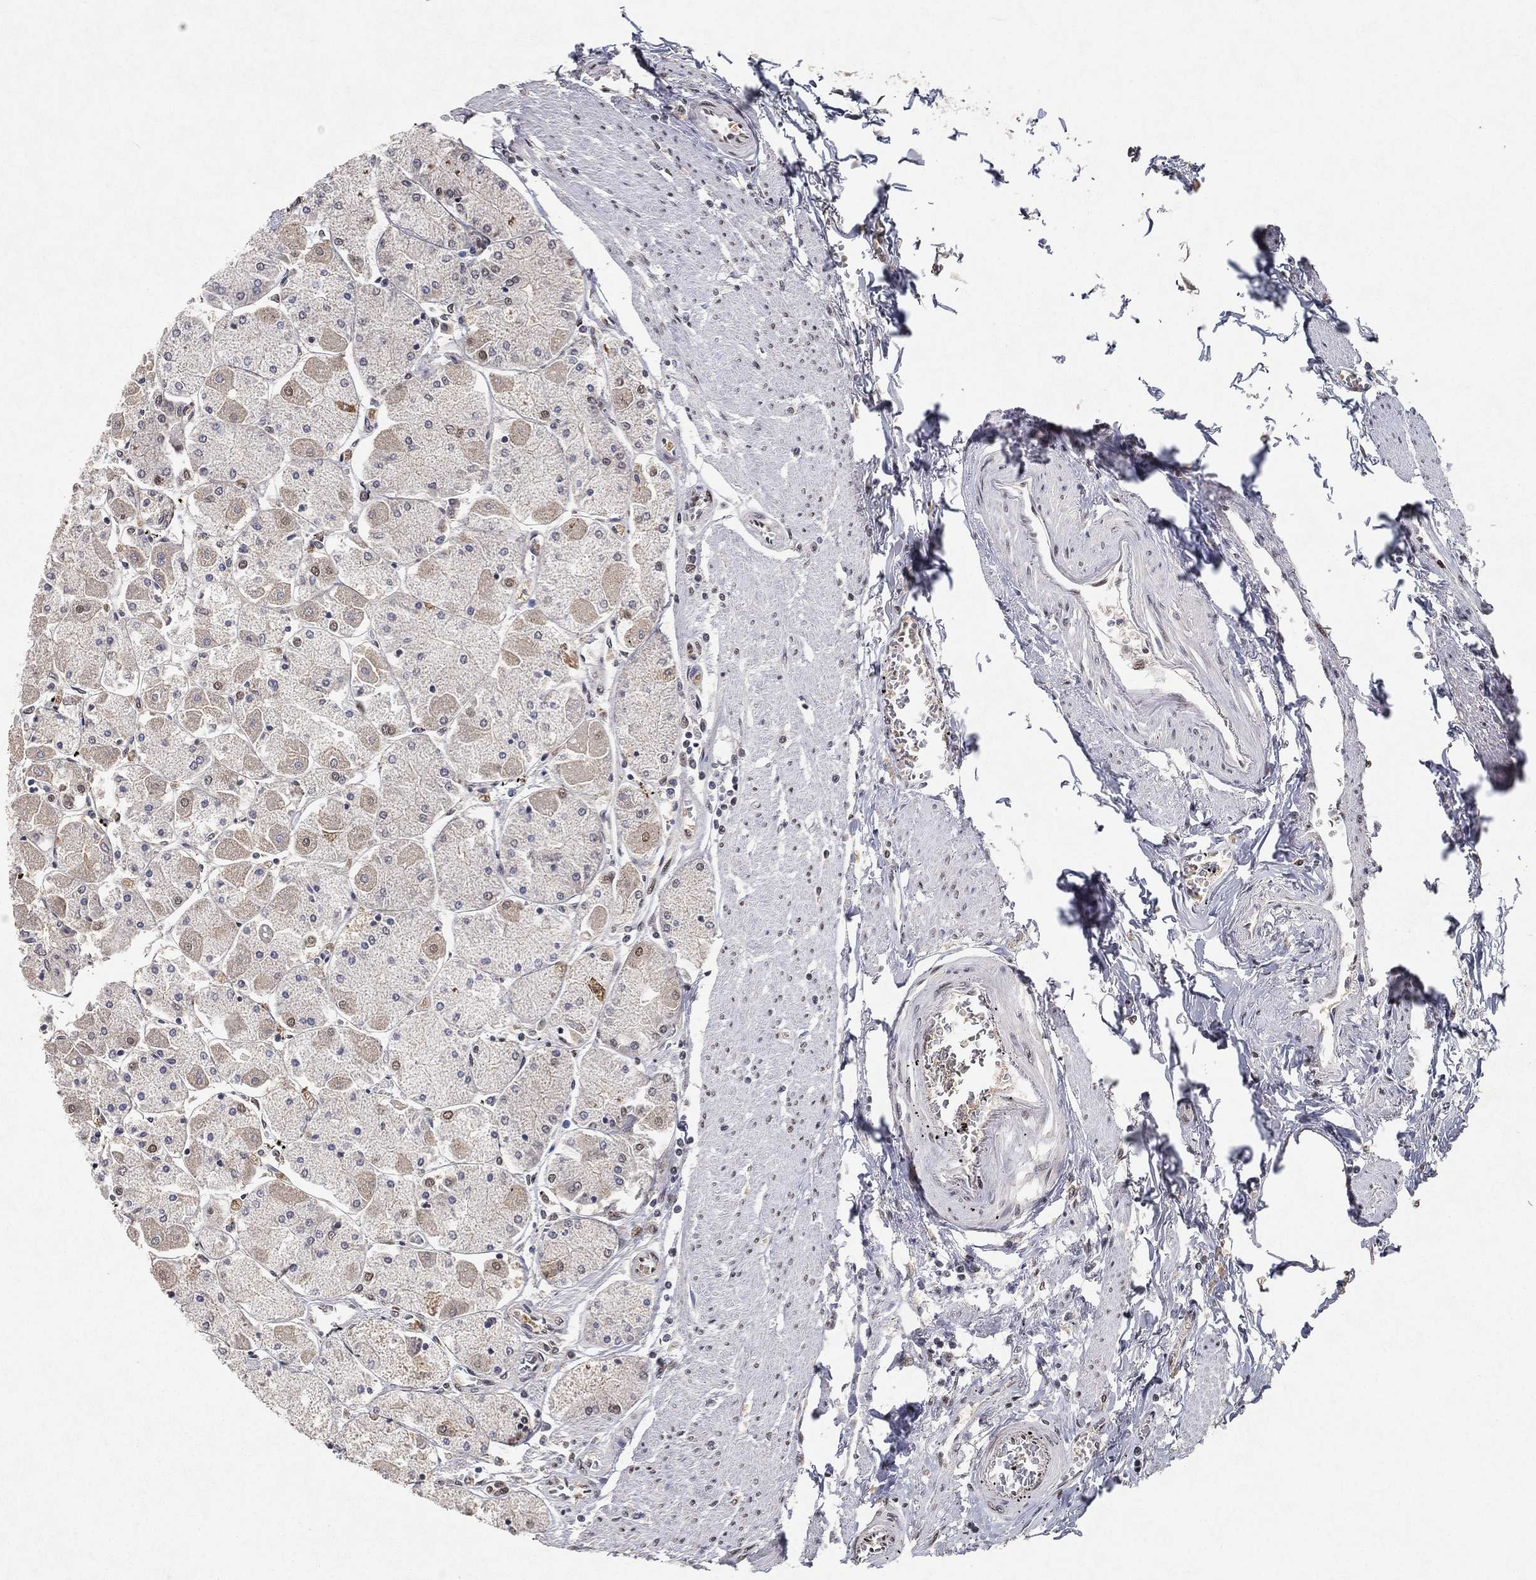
{"staining": {"intensity": "strong", "quantity": "<25%", "location": "nuclear"}, "tissue": "stomach", "cell_type": "Glandular cells", "image_type": "normal", "snomed": [{"axis": "morphology", "description": "Normal tissue, NOS"}, {"axis": "topography", "description": "Stomach"}], "caption": "Glandular cells exhibit strong nuclear expression in about <25% of cells in unremarkable stomach.", "gene": "DDX27", "patient": {"sex": "male", "age": 70}}